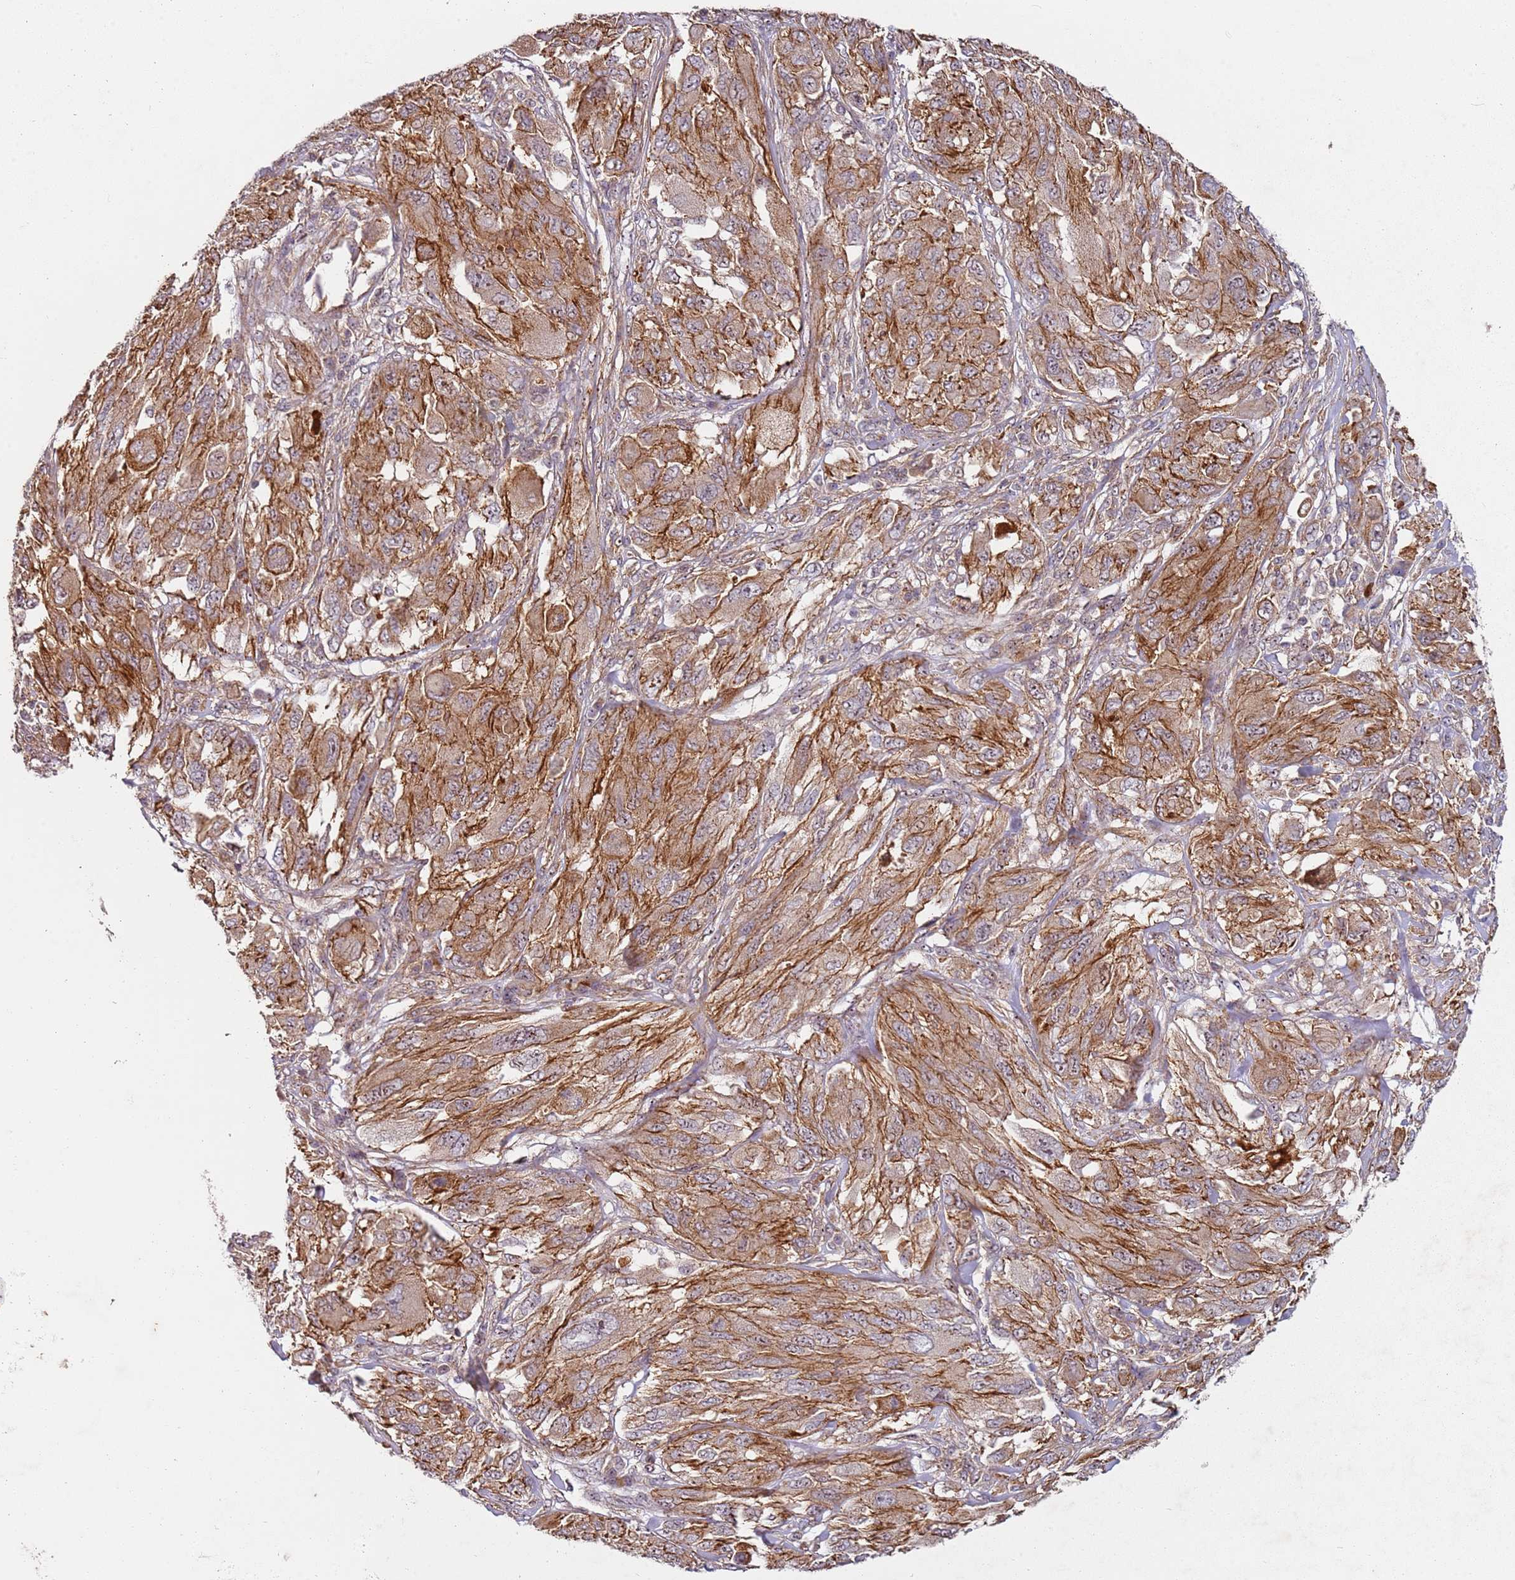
{"staining": {"intensity": "moderate", "quantity": ">75%", "location": "cytoplasmic/membranous"}, "tissue": "melanoma", "cell_type": "Tumor cells", "image_type": "cancer", "snomed": [{"axis": "morphology", "description": "Malignant melanoma, NOS"}, {"axis": "topography", "description": "Skin"}], "caption": "Immunohistochemical staining of human malignant melanoma shows medium levels of moderate cytoplasmic/membranous protein positivity in approximately >75% of tumor cells.", "gene": "C2CD4B", "patient": {"sex": "female", "age": 91}}